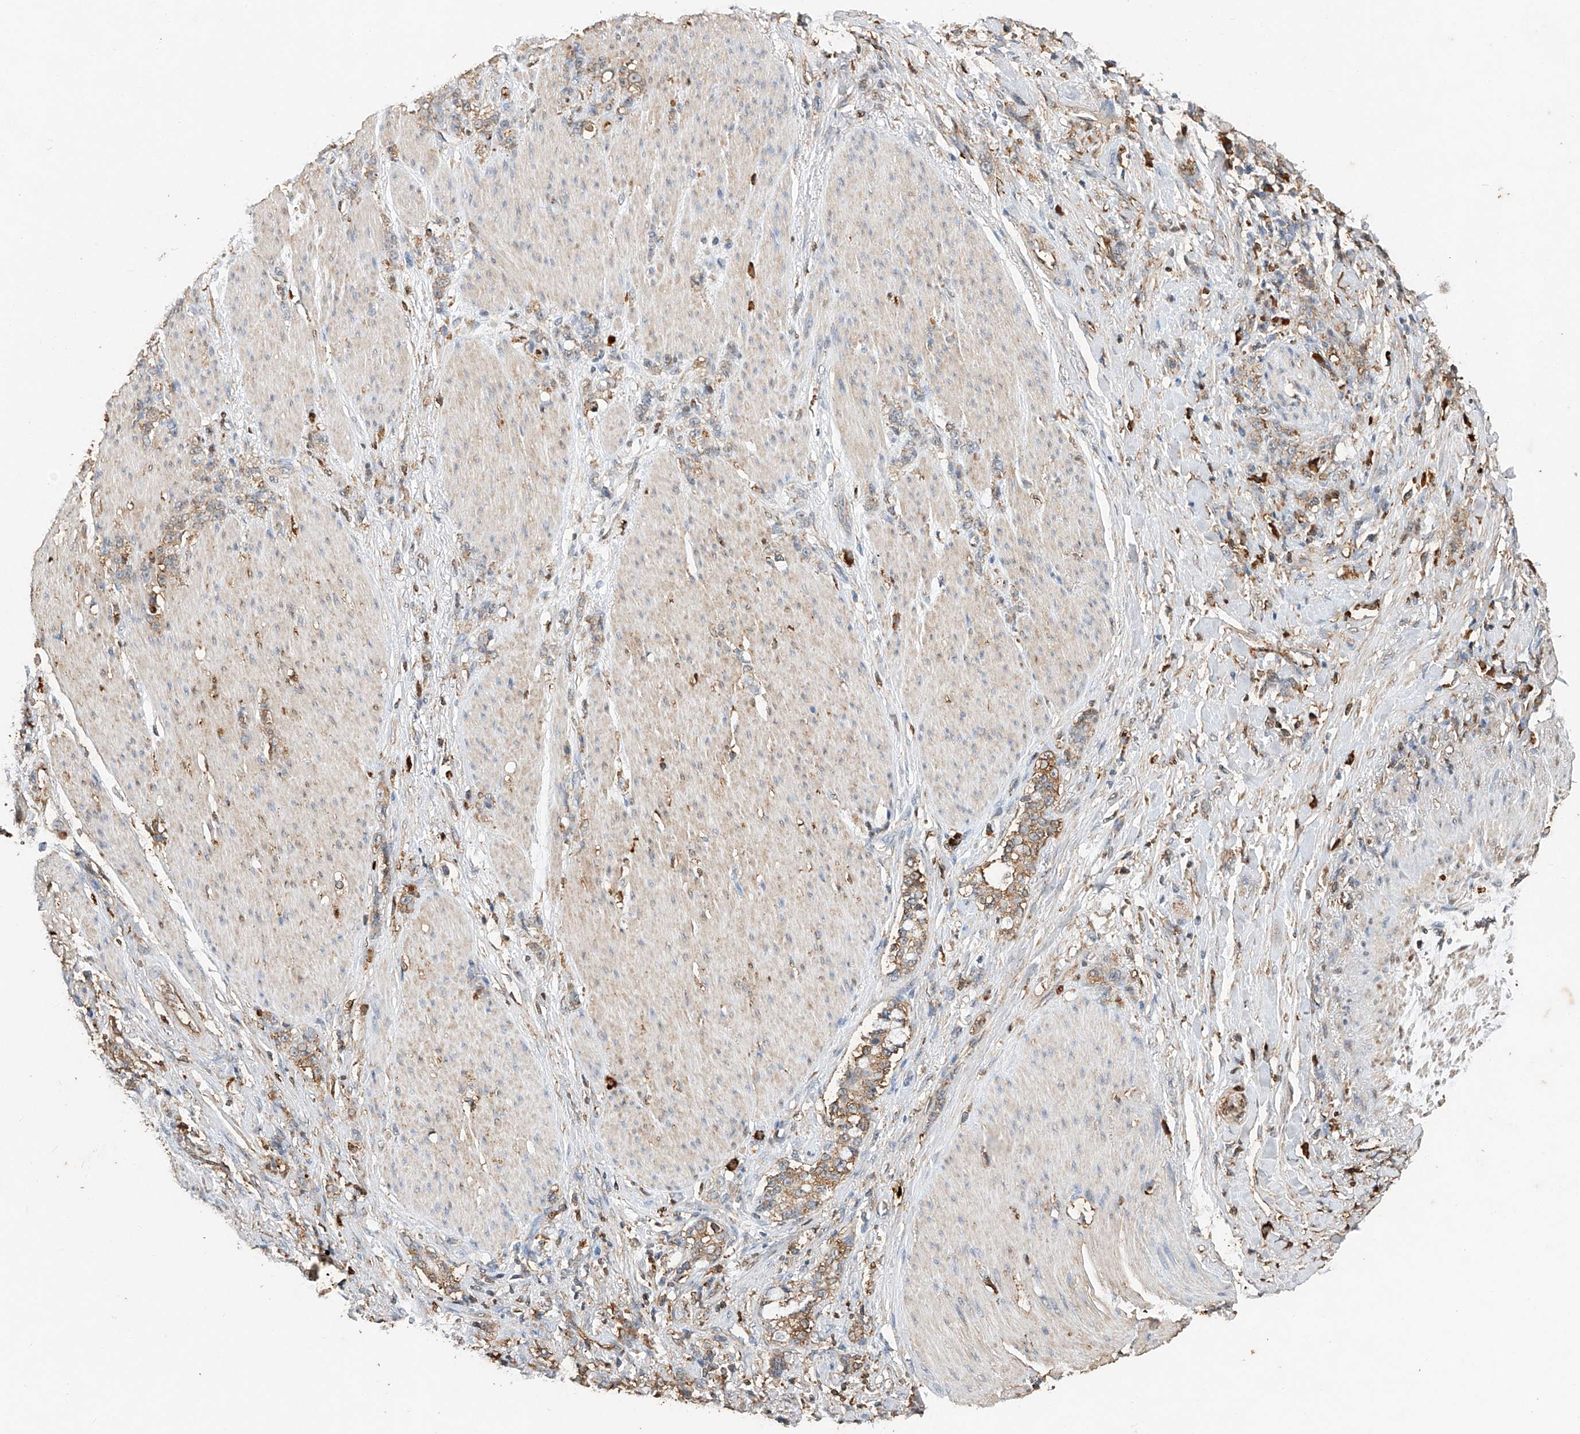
{"staining": {"intensity": "weak", "quantity": ">75%", "location": "cytoplasmic/membranous"}, "tissue": "stomach cancer", "cell_type": "Tumor cells", "image_type": "cancer", "snomed": [{"axis": "morphology", "description": "Adenocarcinoma, NOS"}, {"axis": "topography", "description": "Stomach, lower"}], "caption": "The immunohistochemical stain highlights weak cytoplasmic/membranous staining in tumor cells of stomach cancer tissue. (Stains: DAB in brown, nuclei in blue, Microscopy: brightfield microscopy at high magnification).", "gene": "CTDP1", "patient": {"sex": "male", "age": 88}}